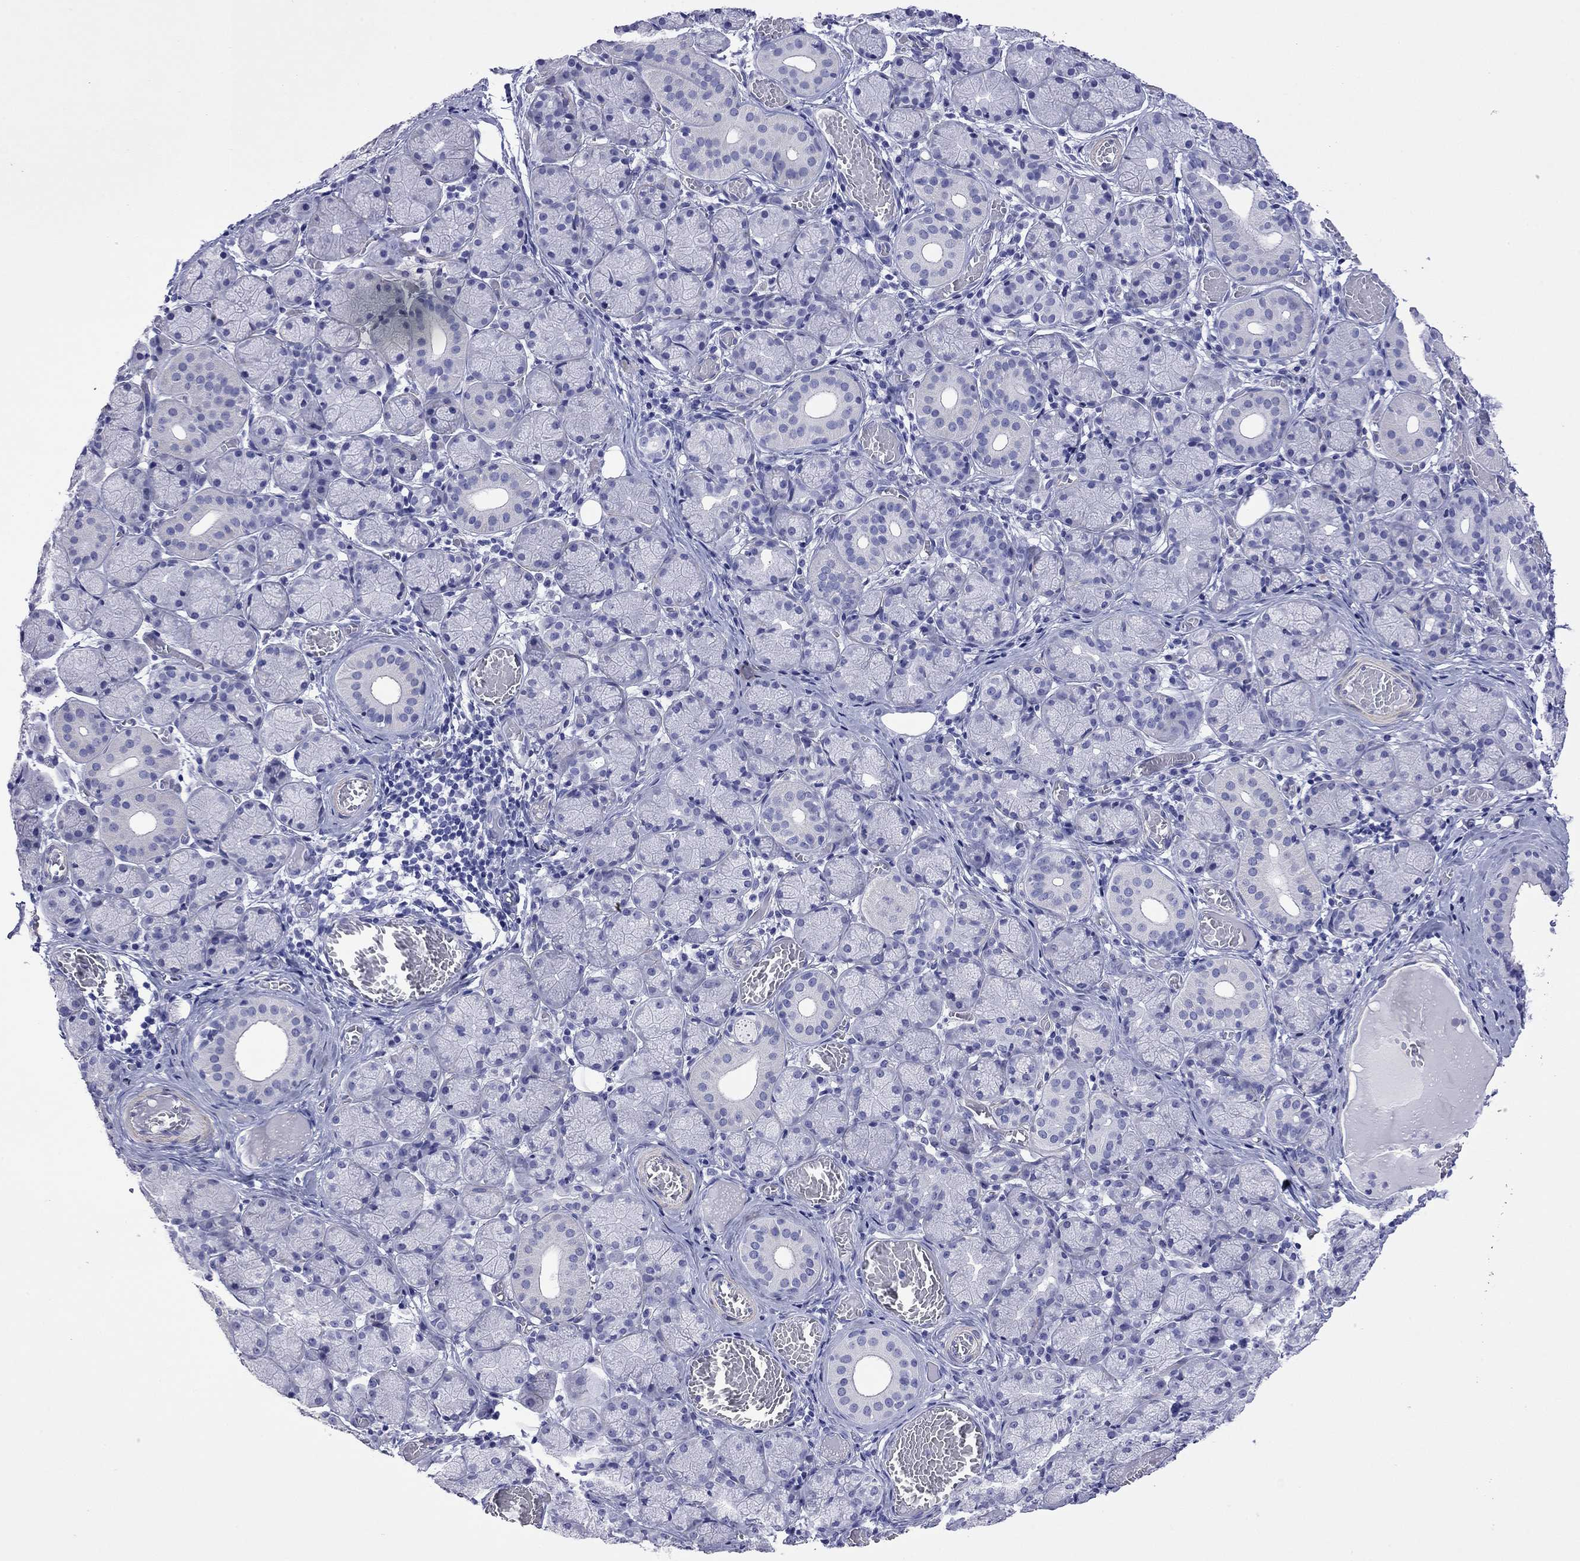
{"staining": {"intensity": "negative", "quantity": "none", "location": "none"}, "tissue": "salivary gland", "cell_type": "Glandular cells", "image_type": "normal", "snomed": [{"axis": "morphology", "description": "Normal tissue, NOS"}, {"axis": "topography", "description": "Salivary gland"}, {"axis": "topography", "description": "Peripheral nerve tissue"}], "caption": "This is an IHC histopathology image of benign salivary gland. There is no positivity in glandular cells.", "gene": "KIAA2012", "patient": {"sex": "female", "age": 24}}